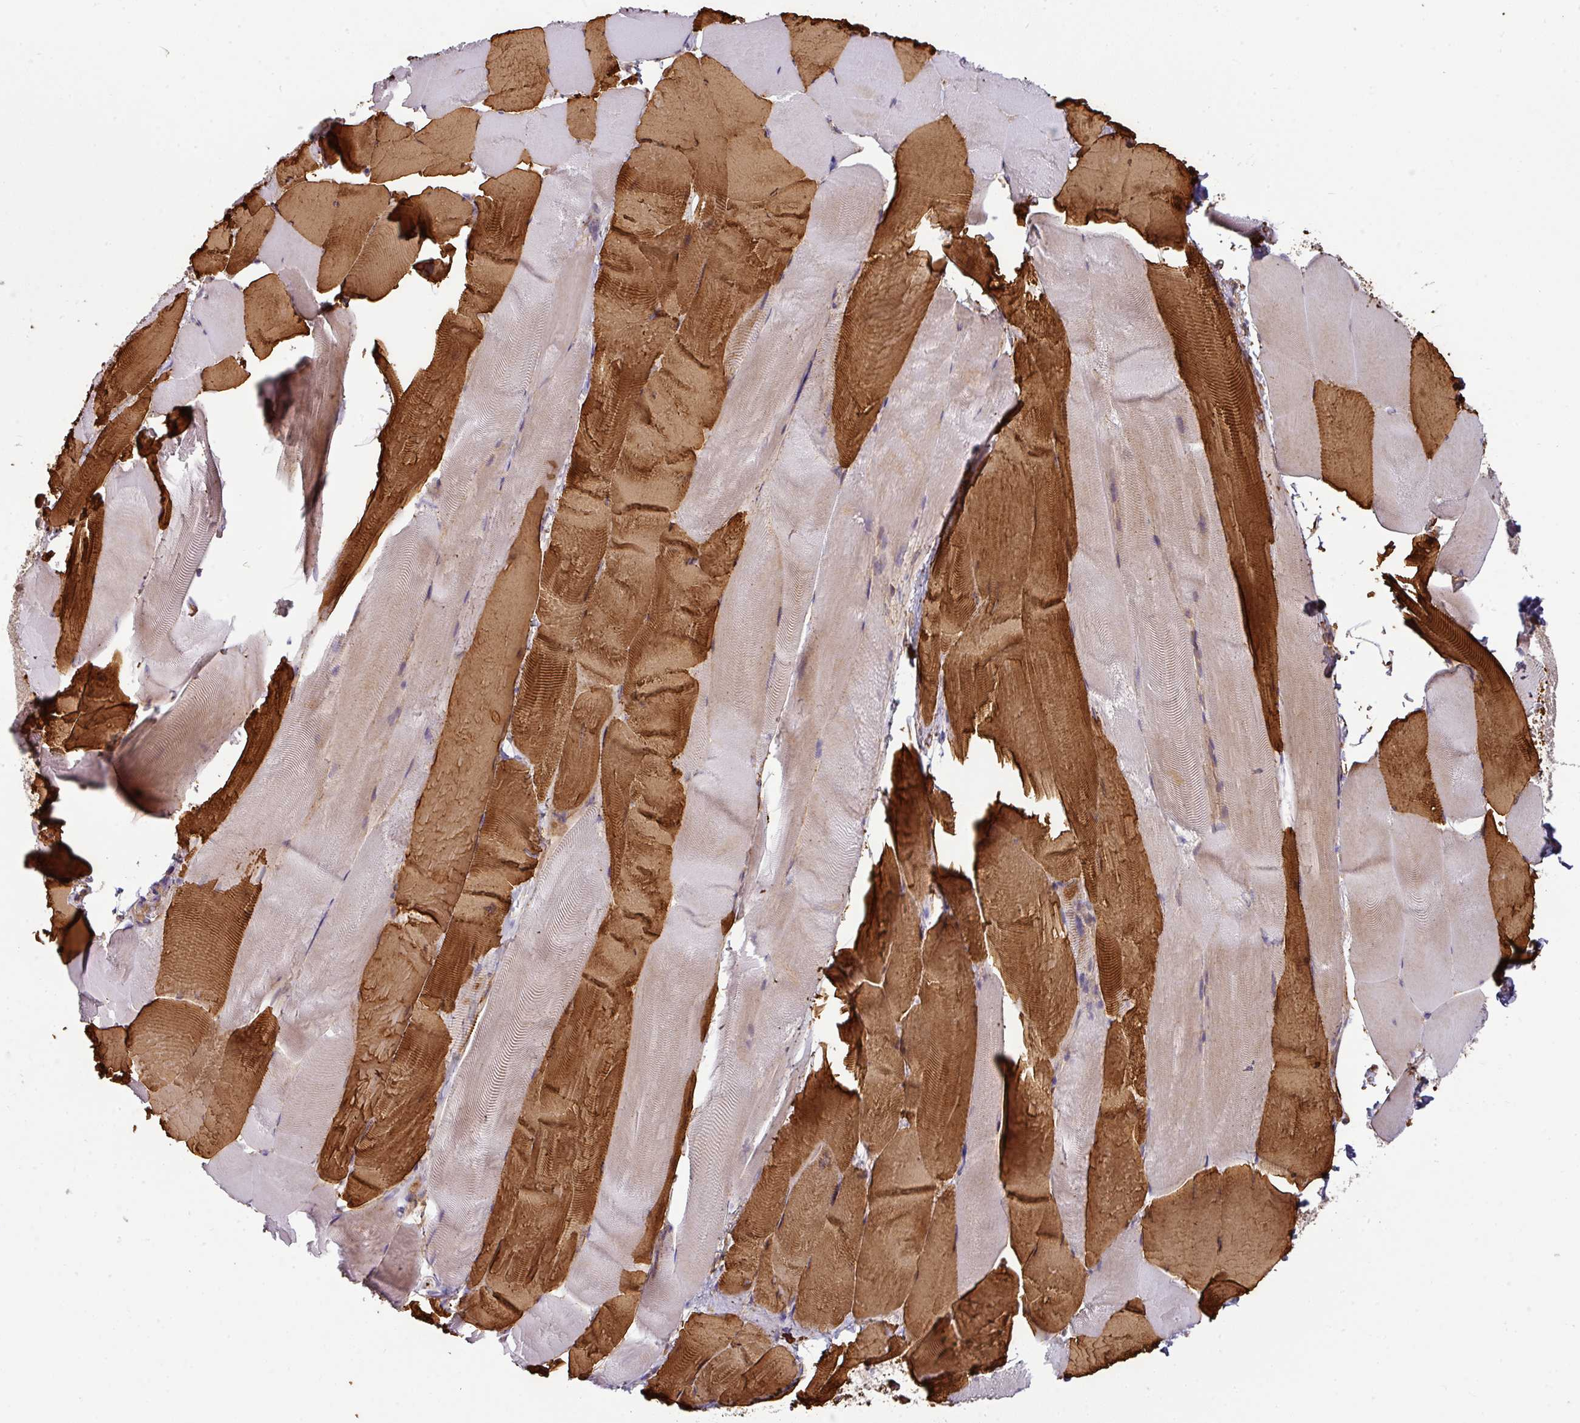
{"staining": {"intensity": "strong", "quantity": "25%-75%", "location": "cytoplasmic/membranous"}, "tissue": "skeletal muscle", "cell_type": "Myocytes", "image_type": "normal", "snomed": [{"axis": "morphology", "description": "Normal tissue, NOS"}, {"axis": "topography", "description": "Skeletal muscle"}], "caption": "The image demonstrates staining of normal skeletal muscle, revealing strong cytoplasmic/membranous protein expression (brown color) within myocytes.", "gene": "CASP2", "patient": {"sex": "female", "age": 64}}